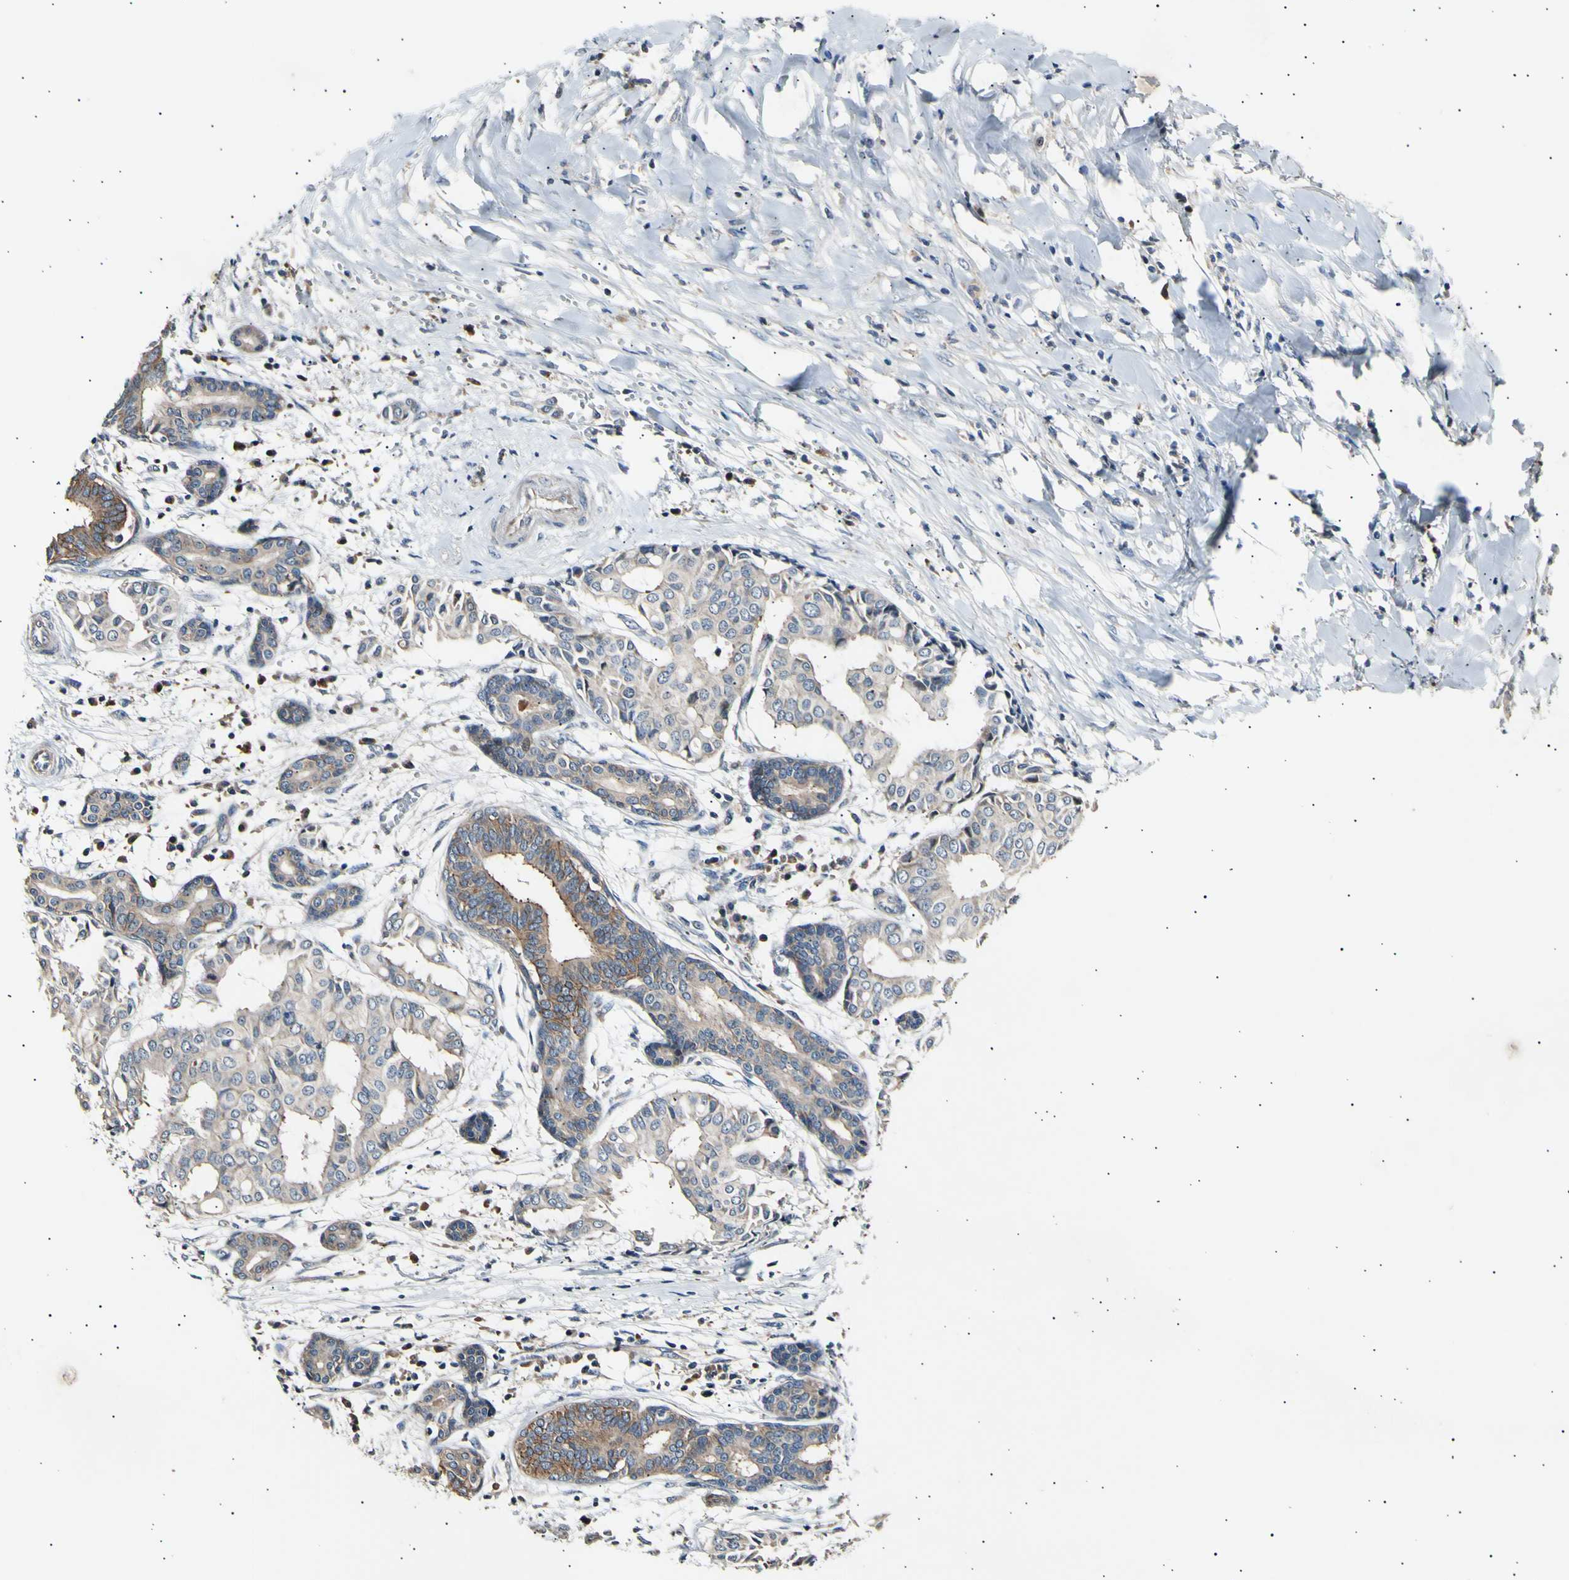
{"staining": {"intensity": "weak", "quantity": ">75%", "location": "cytoplasmic/membranous"}, "tissue": "head and neck cancer", "cell_type": "Tumor cells", "image_type": "cancer", "snomed": [{"axis": "morphology", "description": "Adenocarcinoma, NOS"}, {"axis": "topography", "description": "Salivary gland"}, {"axis": "topography", "description": "Head-Neck"}], "caption": "This photomicrograph demonstrates adenocarcinoma (head and neck) stained with immunohistochemistry (IHC) to label a protein in brown. The cytoplasmic/membranous of tumor cells show weak positivity for the protein. Nuclei are counter-stained blue.", "gene": "ITGA6", "patient": {"sex": "female", "age": 59}}